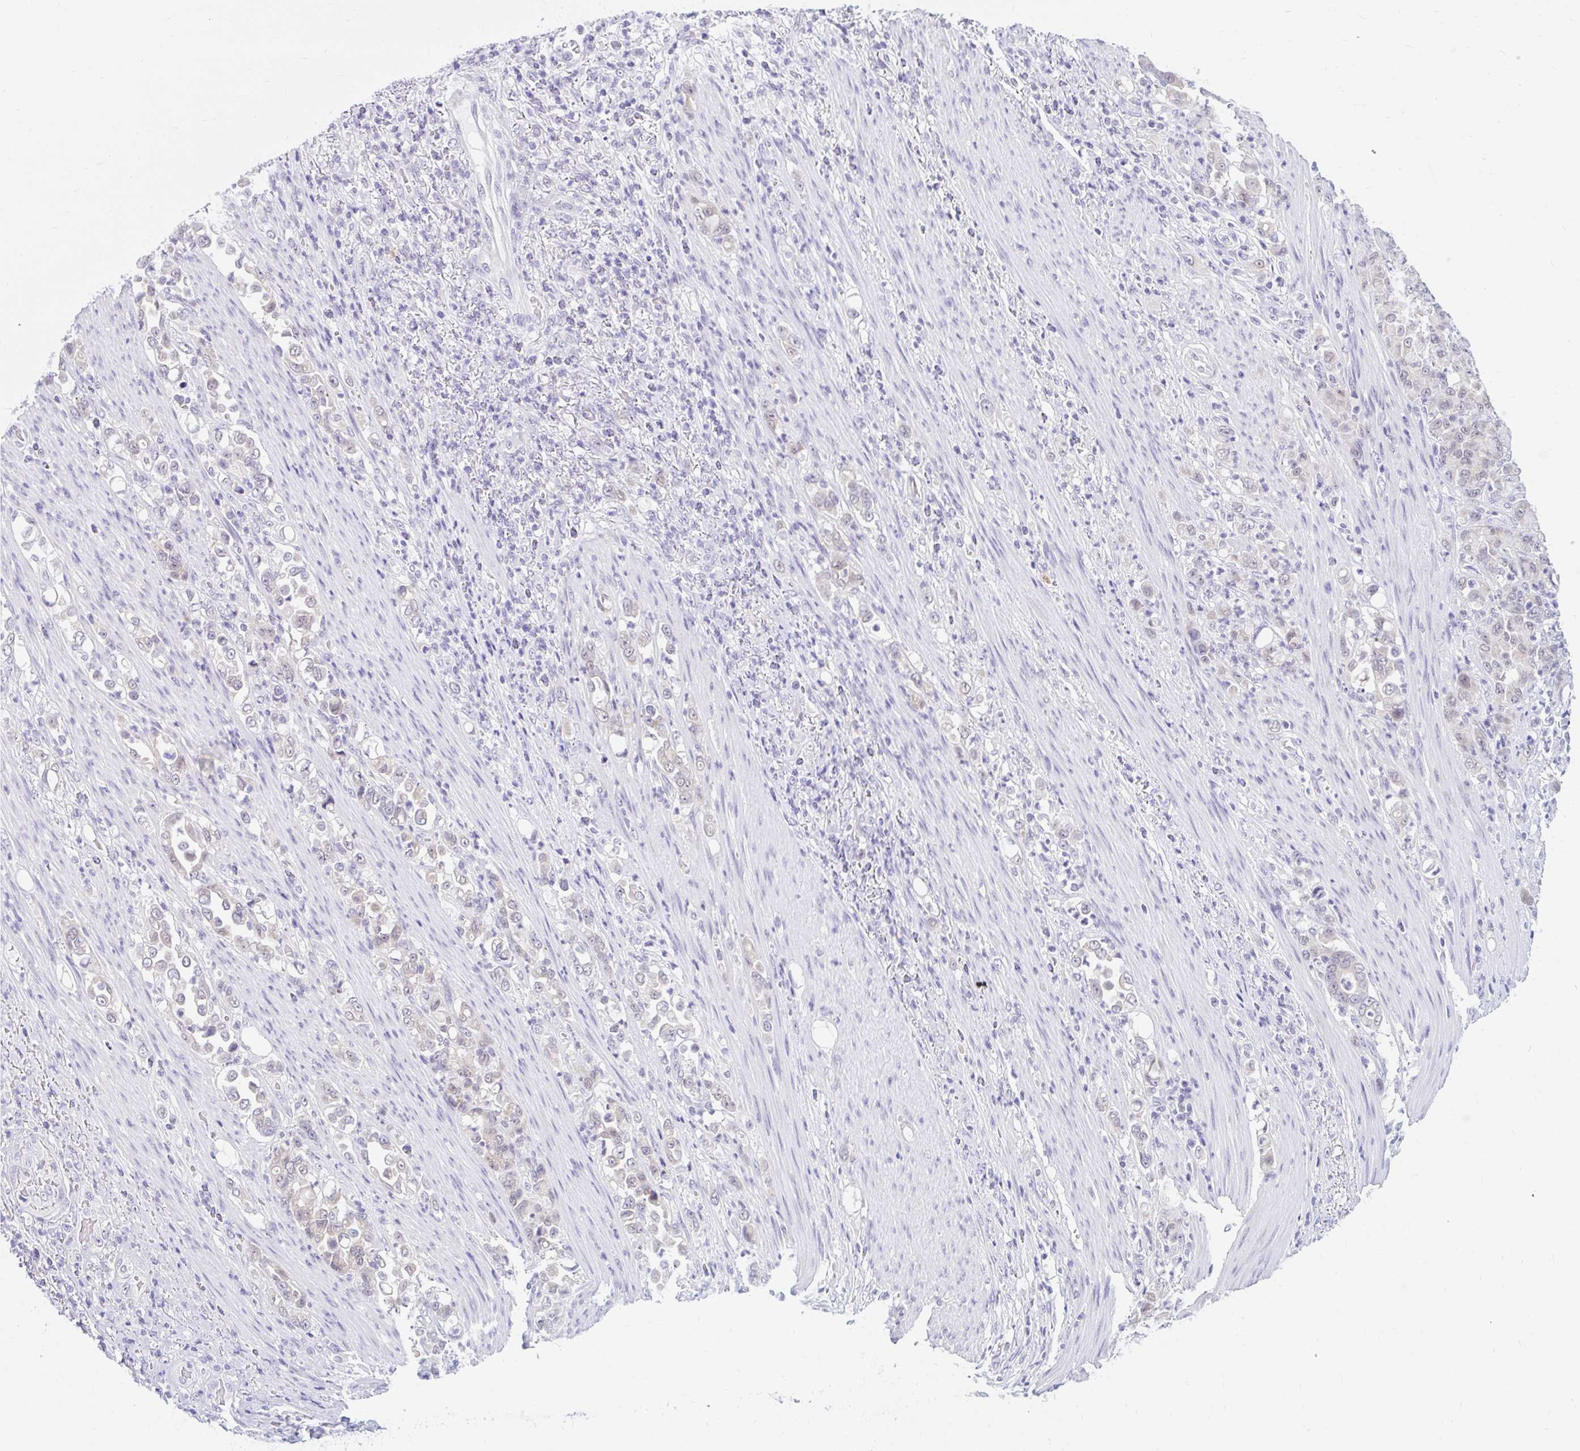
{"staining": {"intensity": "negative", "quantity": "none", "location": "none"}, "tissue": "stomach cancer", "cell_type": "Tumor cells", "image_type": "cancer", "snomed": [{"axis": "morphology", "description": "Normal tissue, NOS"}, {"axis": "morphology", "description": "Adenocarcinoma, NOS"}, {"axis": "topography", "description": "Stomach"}], "caption": "High magnification brightfield microscopy of stomach adenocarcinoma stained with DAB (brown) and counterstained with hematoxylin (blue): tumor cells show no significant positivity.", "gene": "ITPK1", "patient": {"sex": "female", "age": 79}}